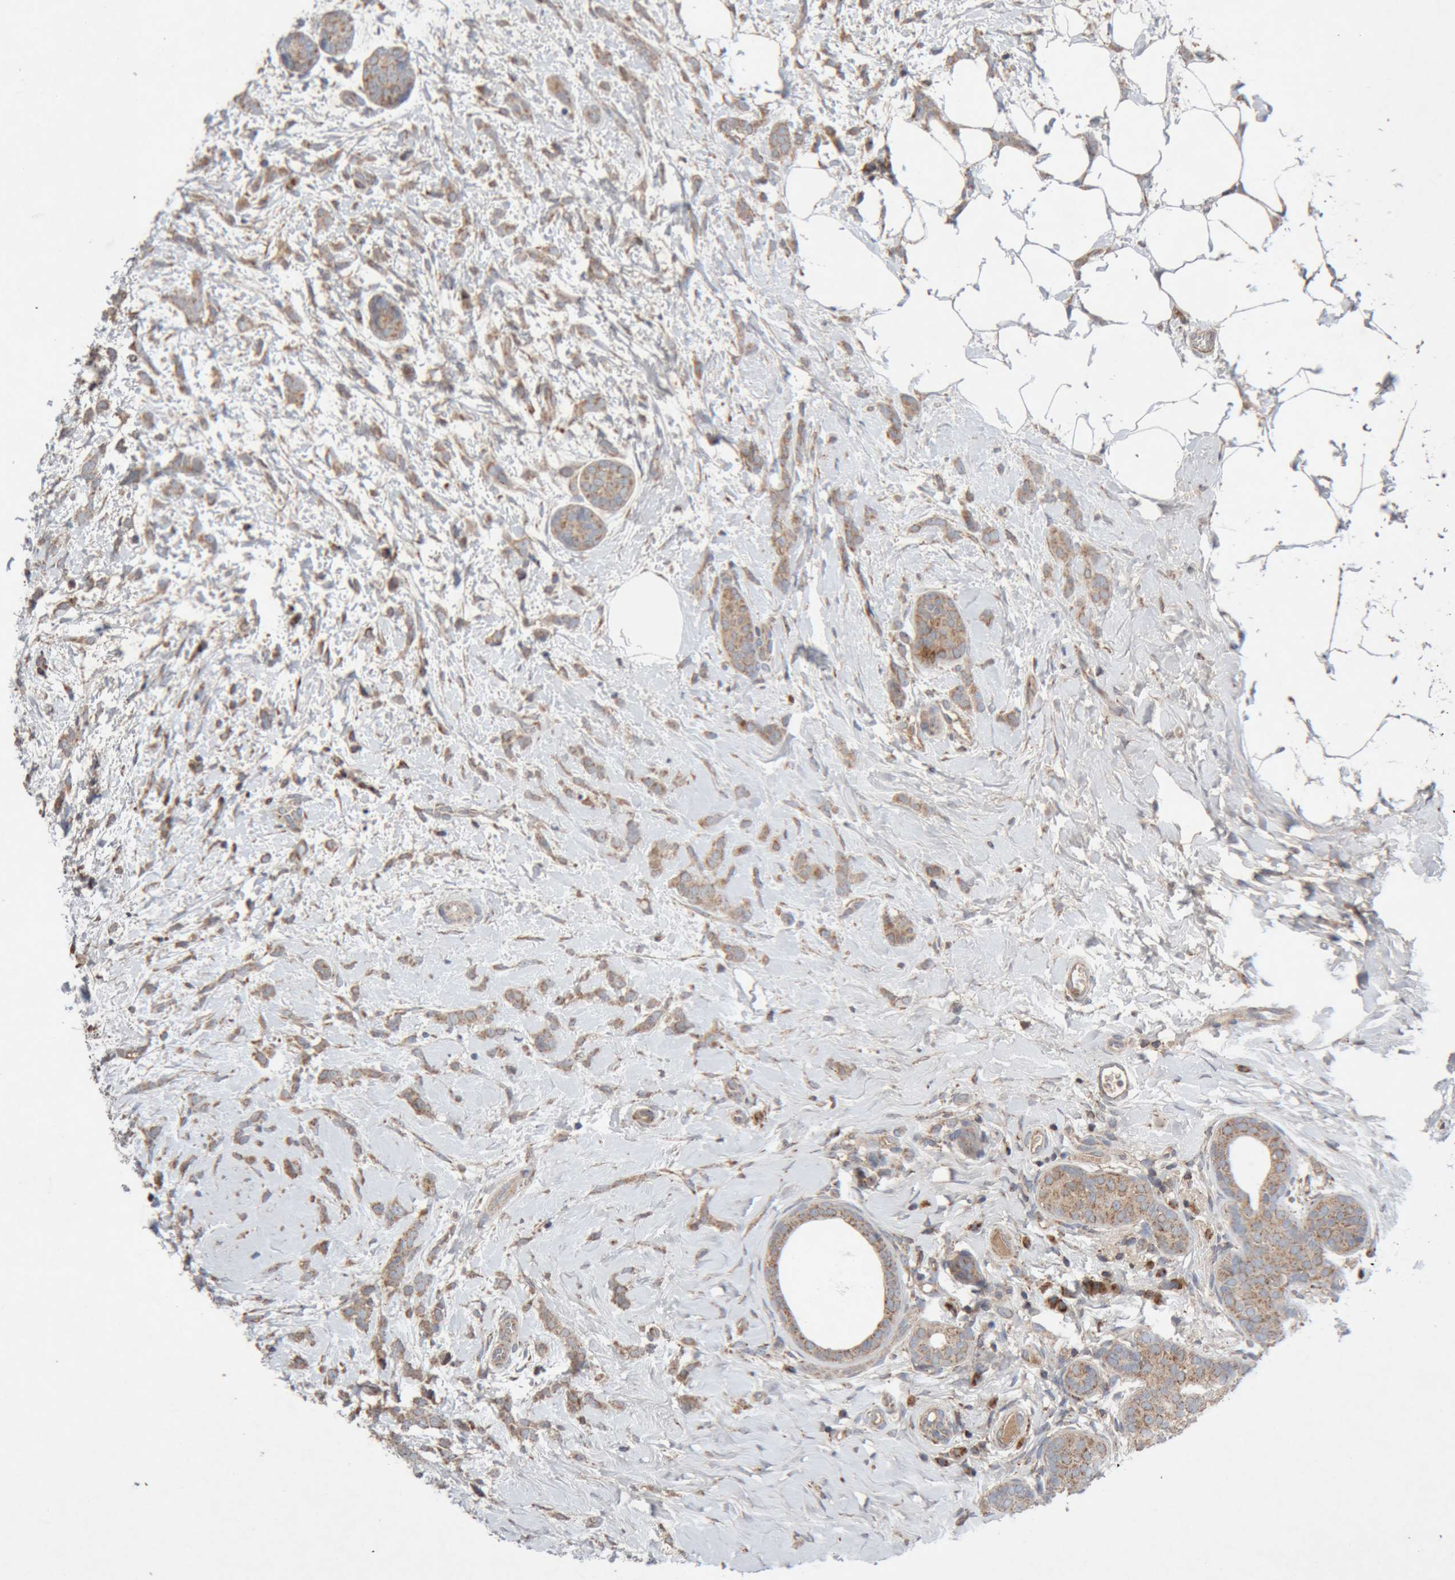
{"staining": {"intensity": "moderate", "quantity": ">75%", "location": "cytoplasmic/membranous"}, "tissue": "breast cancer", "cell_type": "Tumor cells", "image_type": "cancer", "snomed": [{"axis": "morphology", "description": "Lobular carcinoma, in situ"}, {"axis": "morphology", "description": "Lobular carcinoma"}, {"axis": "topography", "description": "Breast"}], "caption": "This micrograph reveals breast lobular carcinoma in situ stained with immunohistochemistry to label a protein in brown. The cytoplasmic/membranous of tumor cells show moderate positivity for the protein. Nuclei are counter-stained blue.", "gene": "KIF21B", "patient": {"sex": "female", "age": 41}}